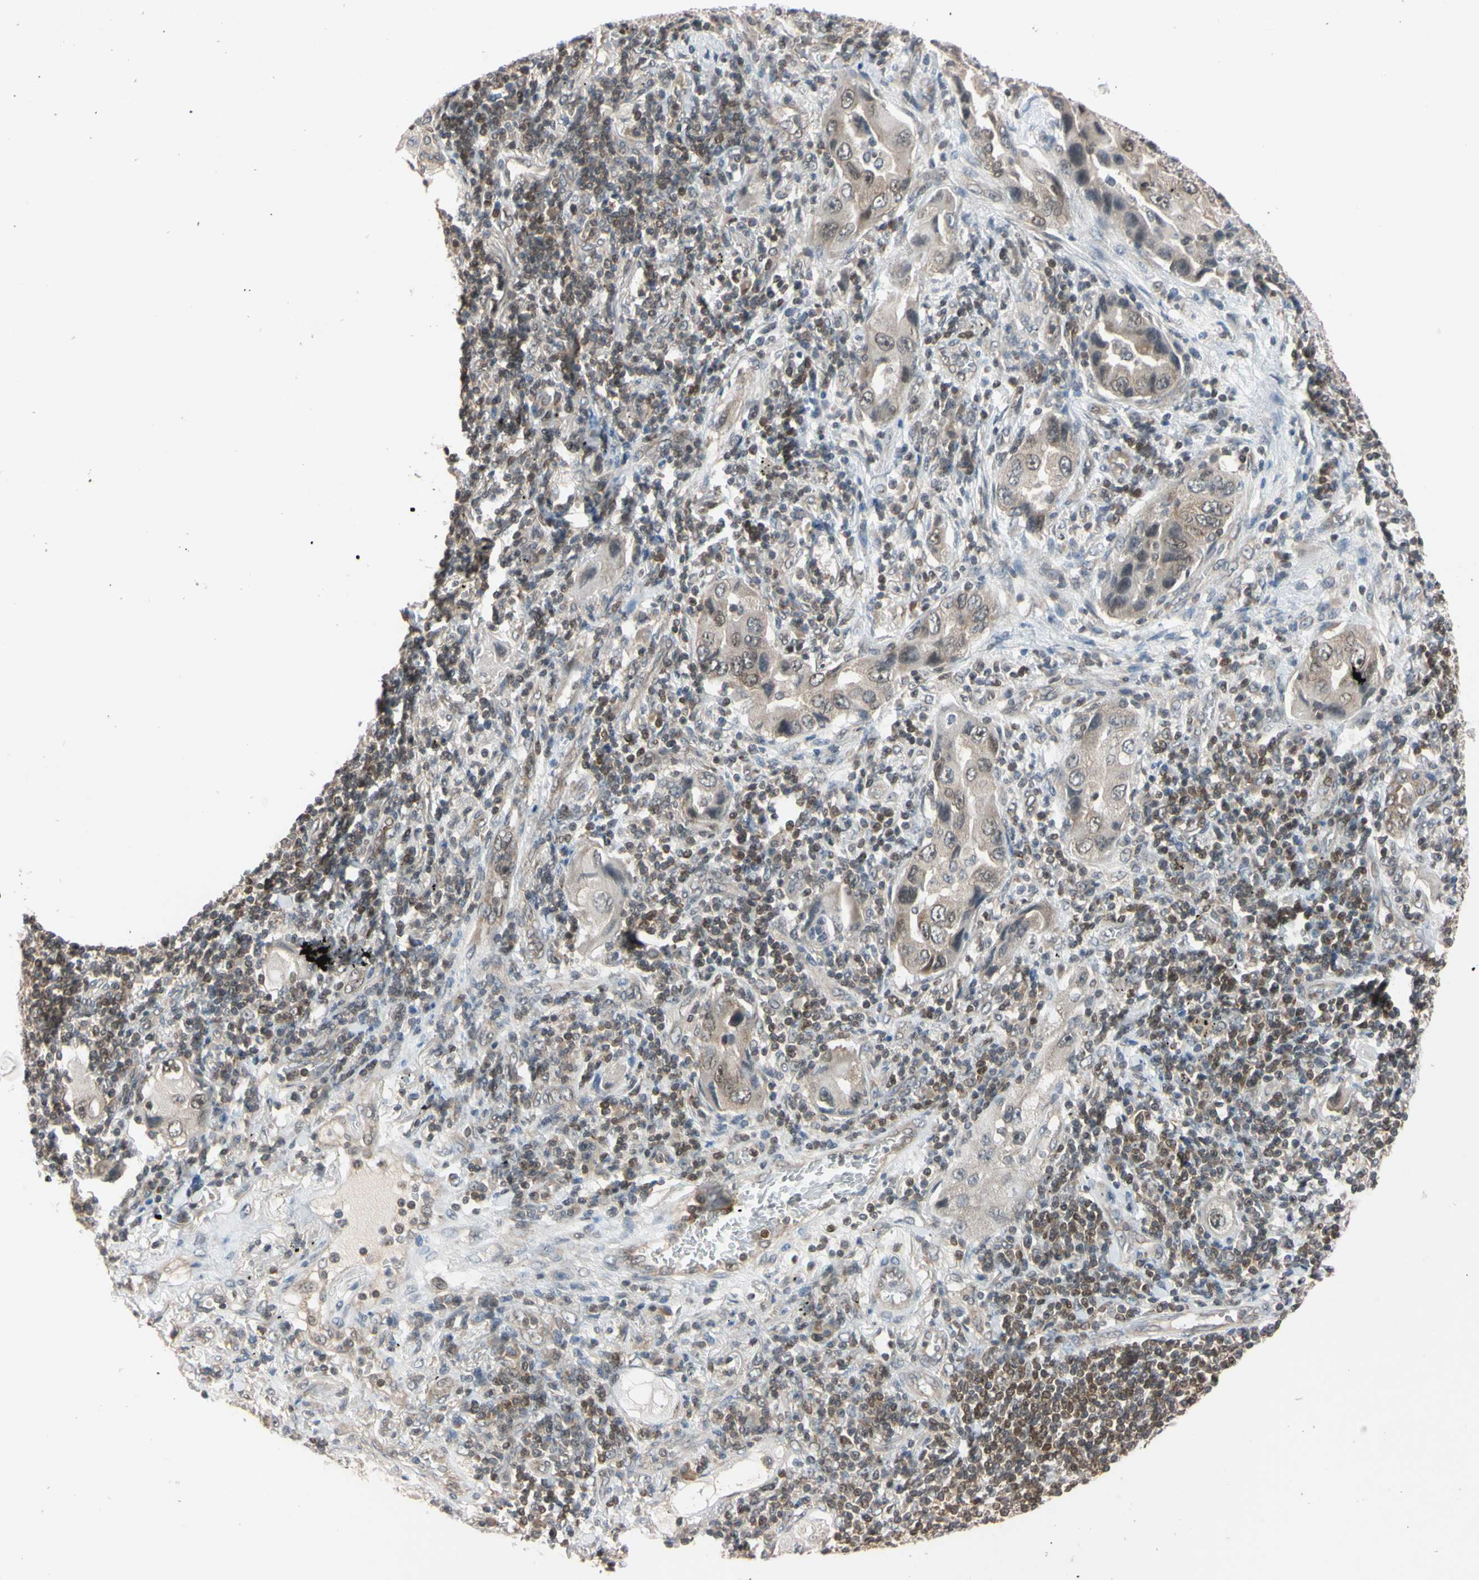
{"staining": {"intensity": "weak", "quantity": ">75%", "location": "cytoplasmic/membranous"}, "tissue": "lung cancer", "cell_type": "Tumor cells", "image_type": "cancer", "snomed": [{"axis": "morphology", "description": "Adenocarcinoma, NOS"}, {"axis": "topography", "description": "Lung"}], "caption": "Immunohistochemistry (IHC) of lung cancer (adenocarcinoma) exhibits low levels of weak cytoplasmic/membranous positivity in about >75% of tumor cells.", "gene": "UBE2I", "patient": {"sex": "female", "age": 65}}